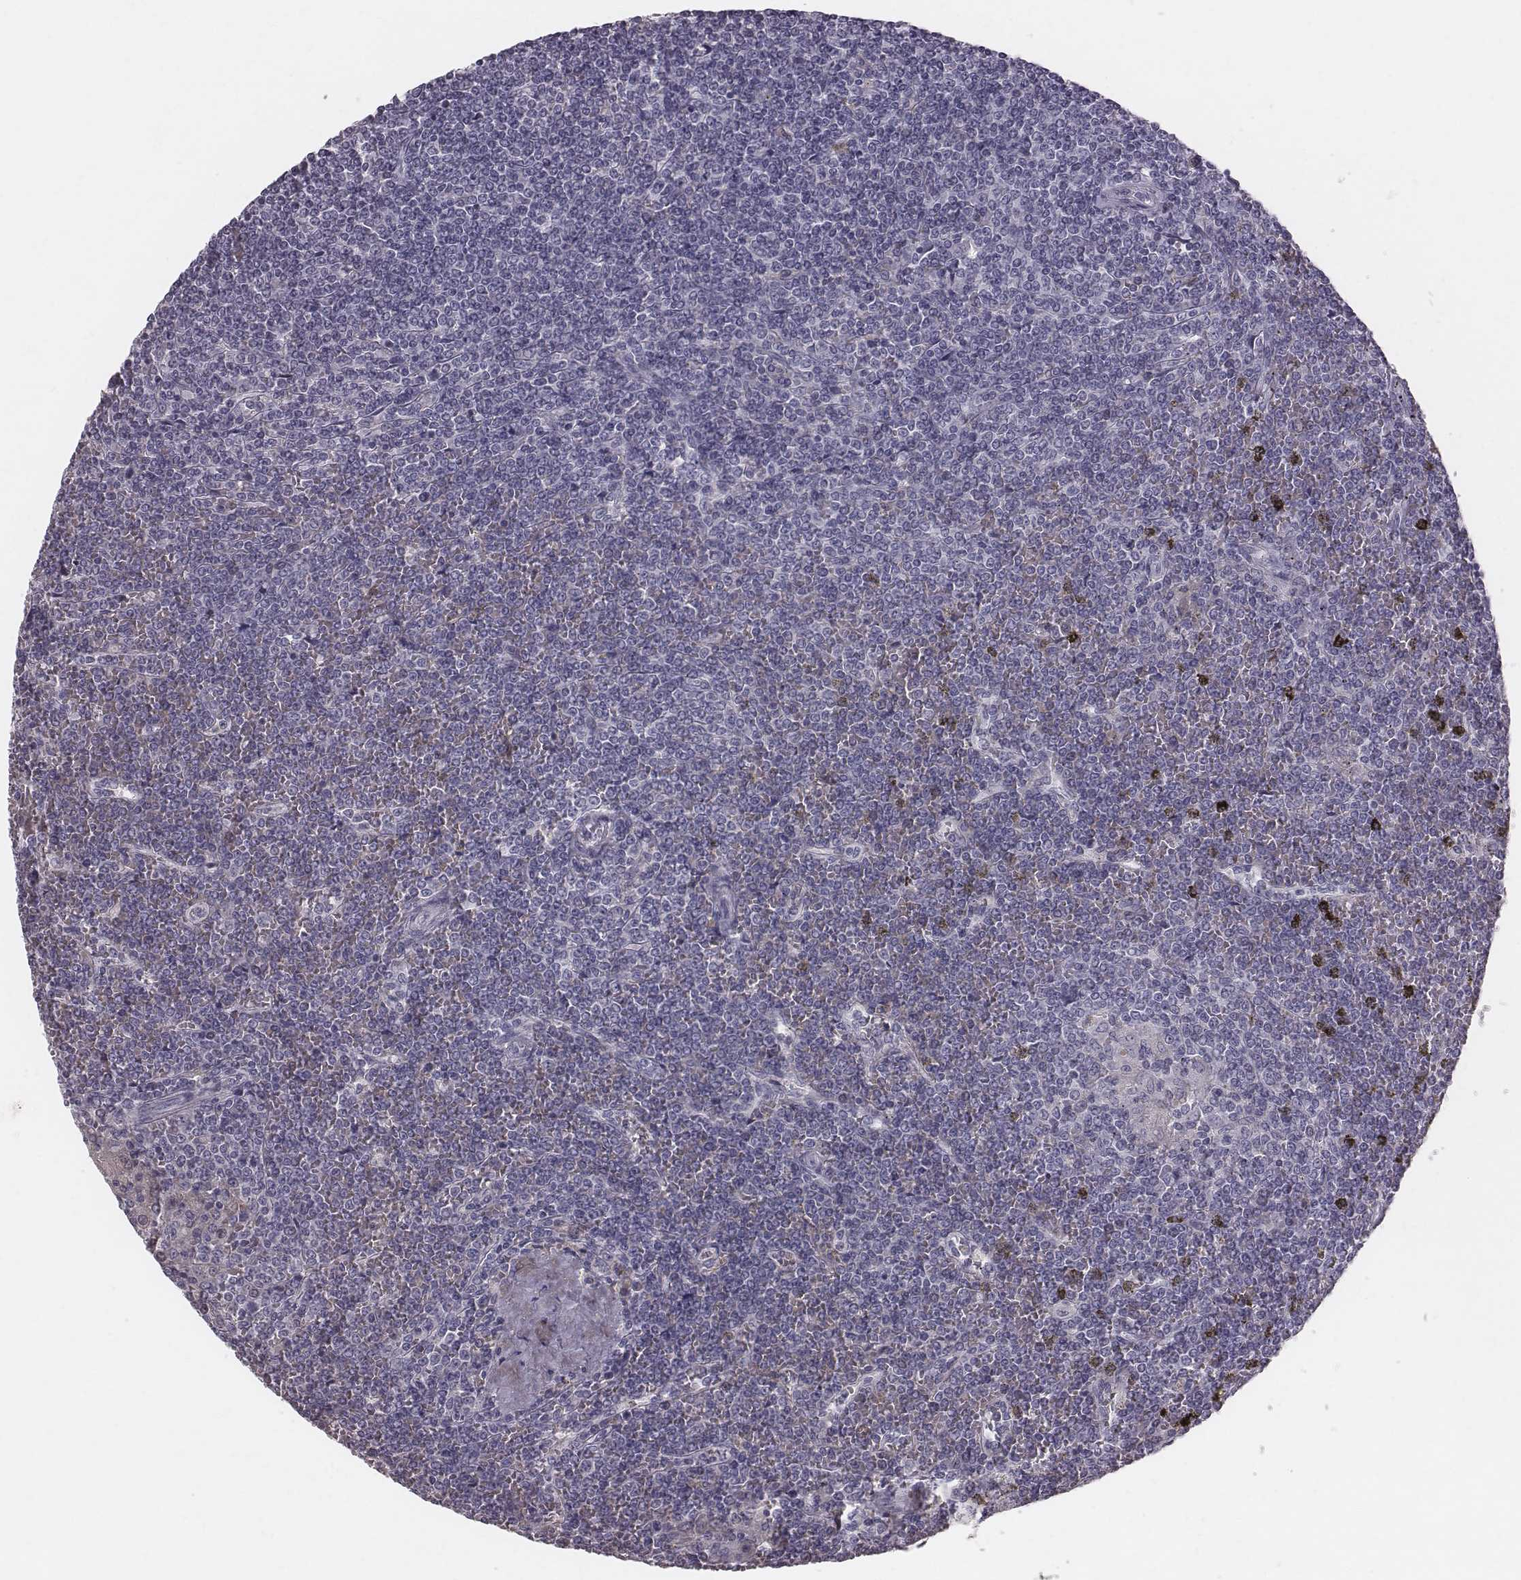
{"staining": {"intensity": "negative", "quantity": "none", "location": "none"}, "tissue": "lymphoma", "cell_type": "Tumor cells", "image_type": "cancer", "snomed": [{"axis": "morphology", "description": "Malignant lymphoma, non-Hodgkin's type, Low grade"}, {"axis": "topography", "description": "Spleen"}], "caption": "A high-resolution histopathology image shows IHC staining of lymphoma, which displays no significant positivity in tumor cells.", "gene": "CFTR", "patient": {"sex": "female", "age": 19}}